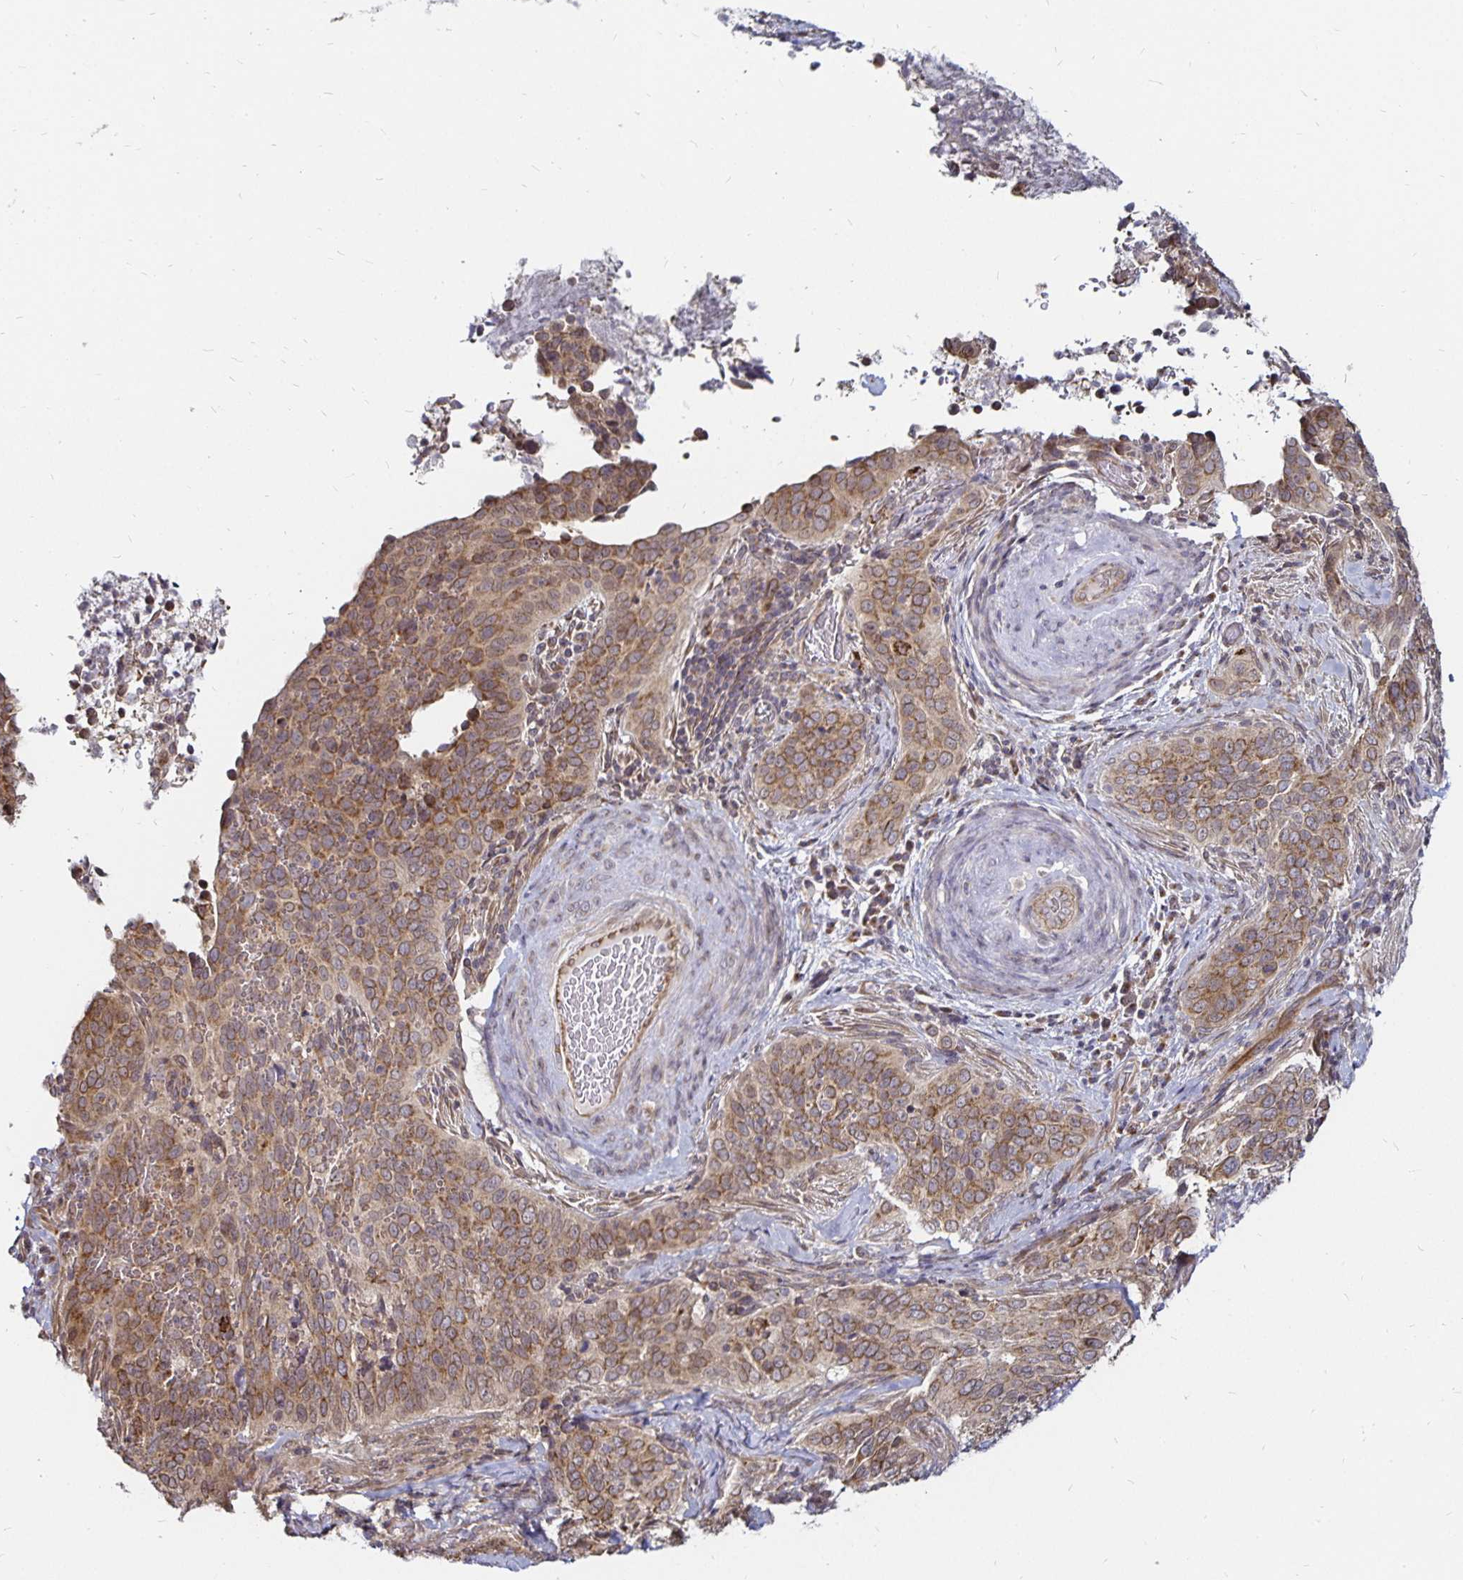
{"staining": {"intensity": "moderate", "quantity": ">75%", "location": "cytoplasmic/membranous"}, "tissue": "cervical cancer", "cell_type": "Tumor cells", "image_type": "cancer", "snomed": [{"axis": "morphology", "description": "Squamous cell carcinoma, NOS"}, {"axis": "topography", "description": "Cervix"}], "caption": "IHC histopathology image of human cervical cancer (squamous cell carcinoma) stained for a protein (brown), which reveals medium levels of moderate cytoplasmic/membranous positivity in about >75% of tumor cells.", "gene": "CYP27A1", "patient": {"sex": "female", "age": 38}}